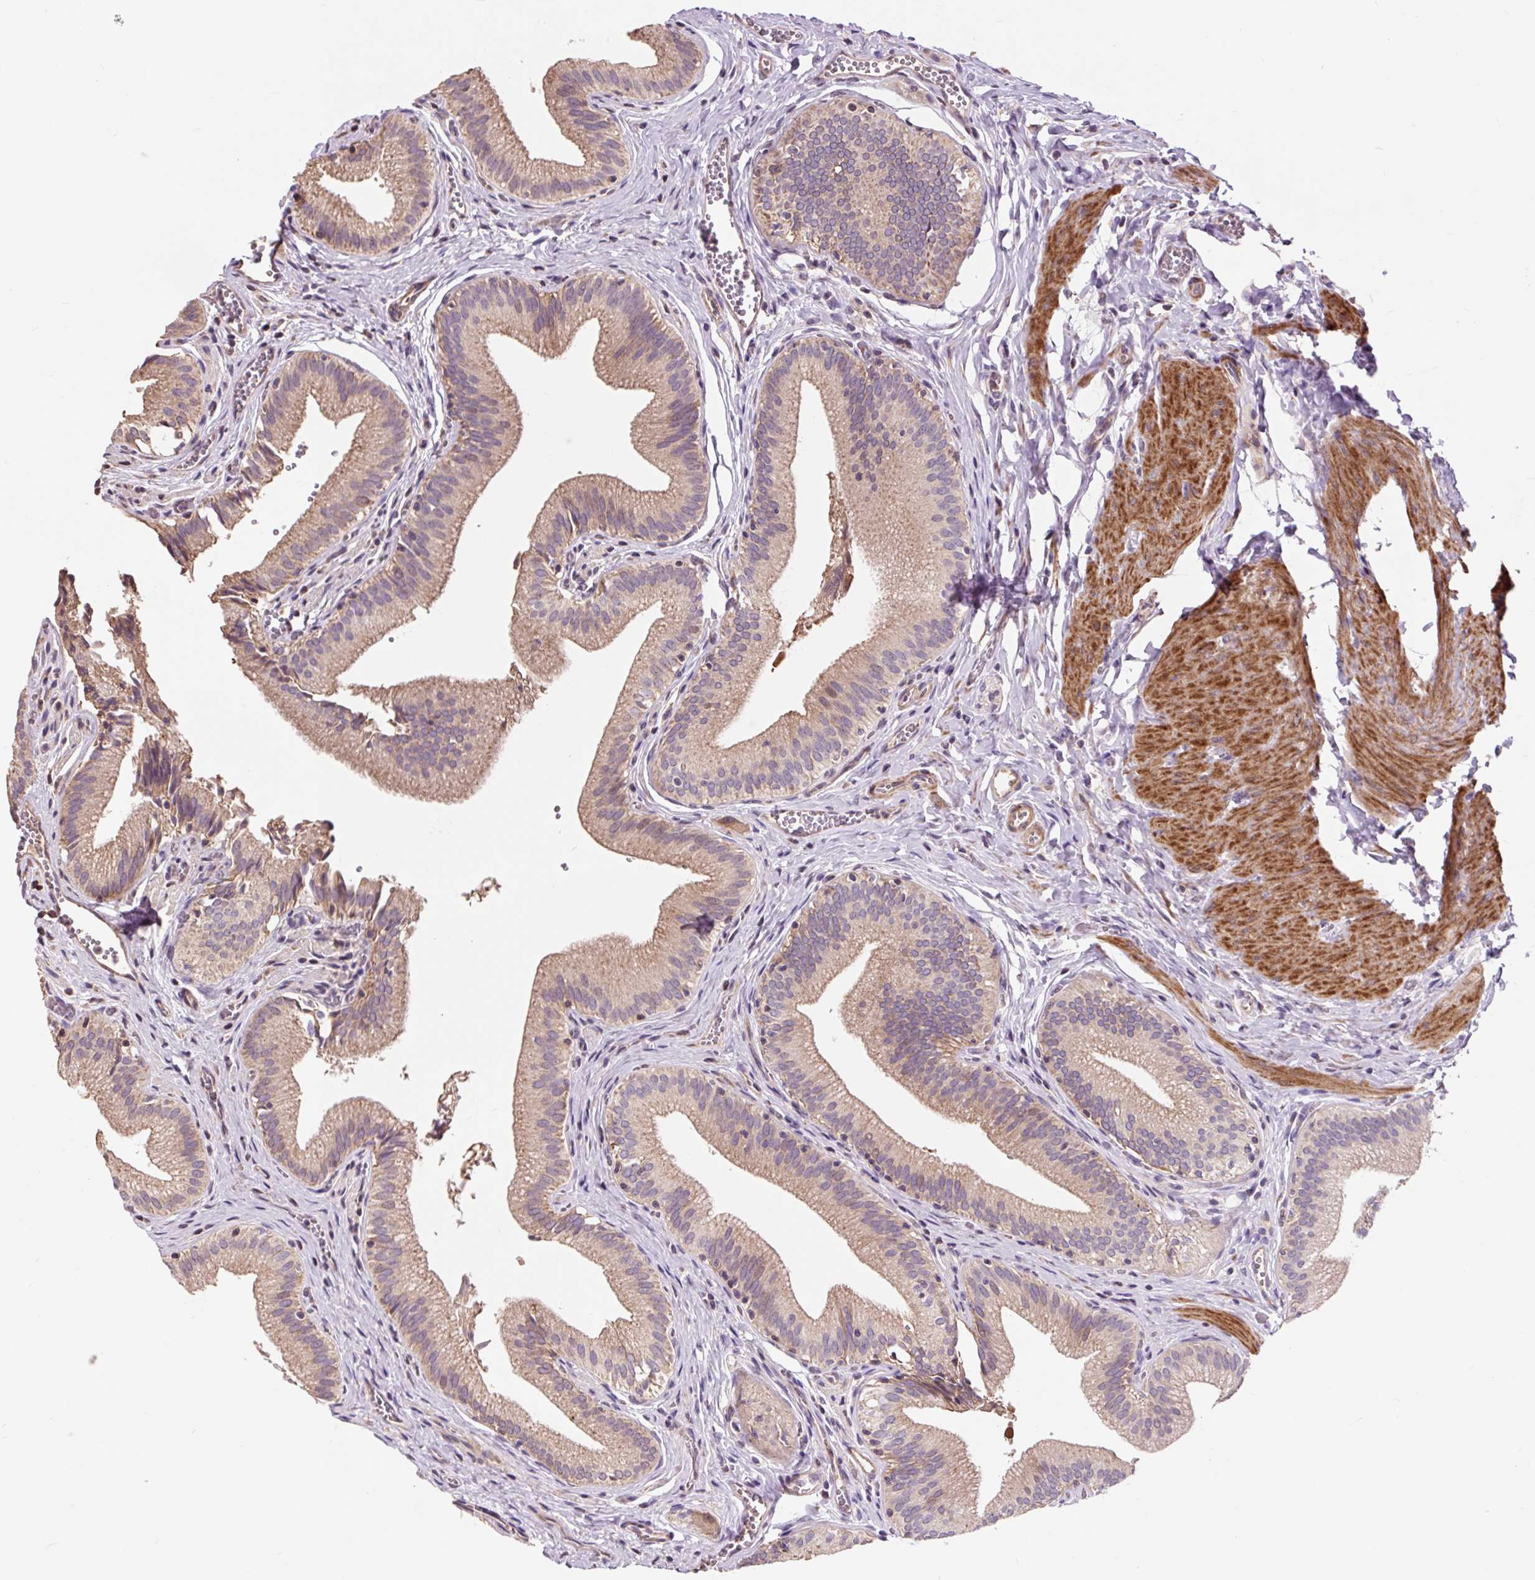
{"staining": {"intensity": "weak", "quantity": "25%-75%", "location": "cytoplasmic/membranous"}, "tissue": "gallbladder", "cell_type": "Glandular cells", "image_type": "normal", "snomed": [{"axis": "morphology", "description": "Normal tissue, NOS"}, {"axis": "topography", "description": "Gallbladder"}, {"axis": "topography", "description": "Peripheral nerve tissue"}], "caption": "IHC of benign gallbladder reveals low levels of weak cytoplasmic/membranous expression in approximately 25%-75% of glandular cells. (DAB (3,3'-diaminobenzidine) = brown stain, brightfield microscopy at high magnification).", "gene": "PRIMPOL", "patient": {"sex": "male", "age": 17}}